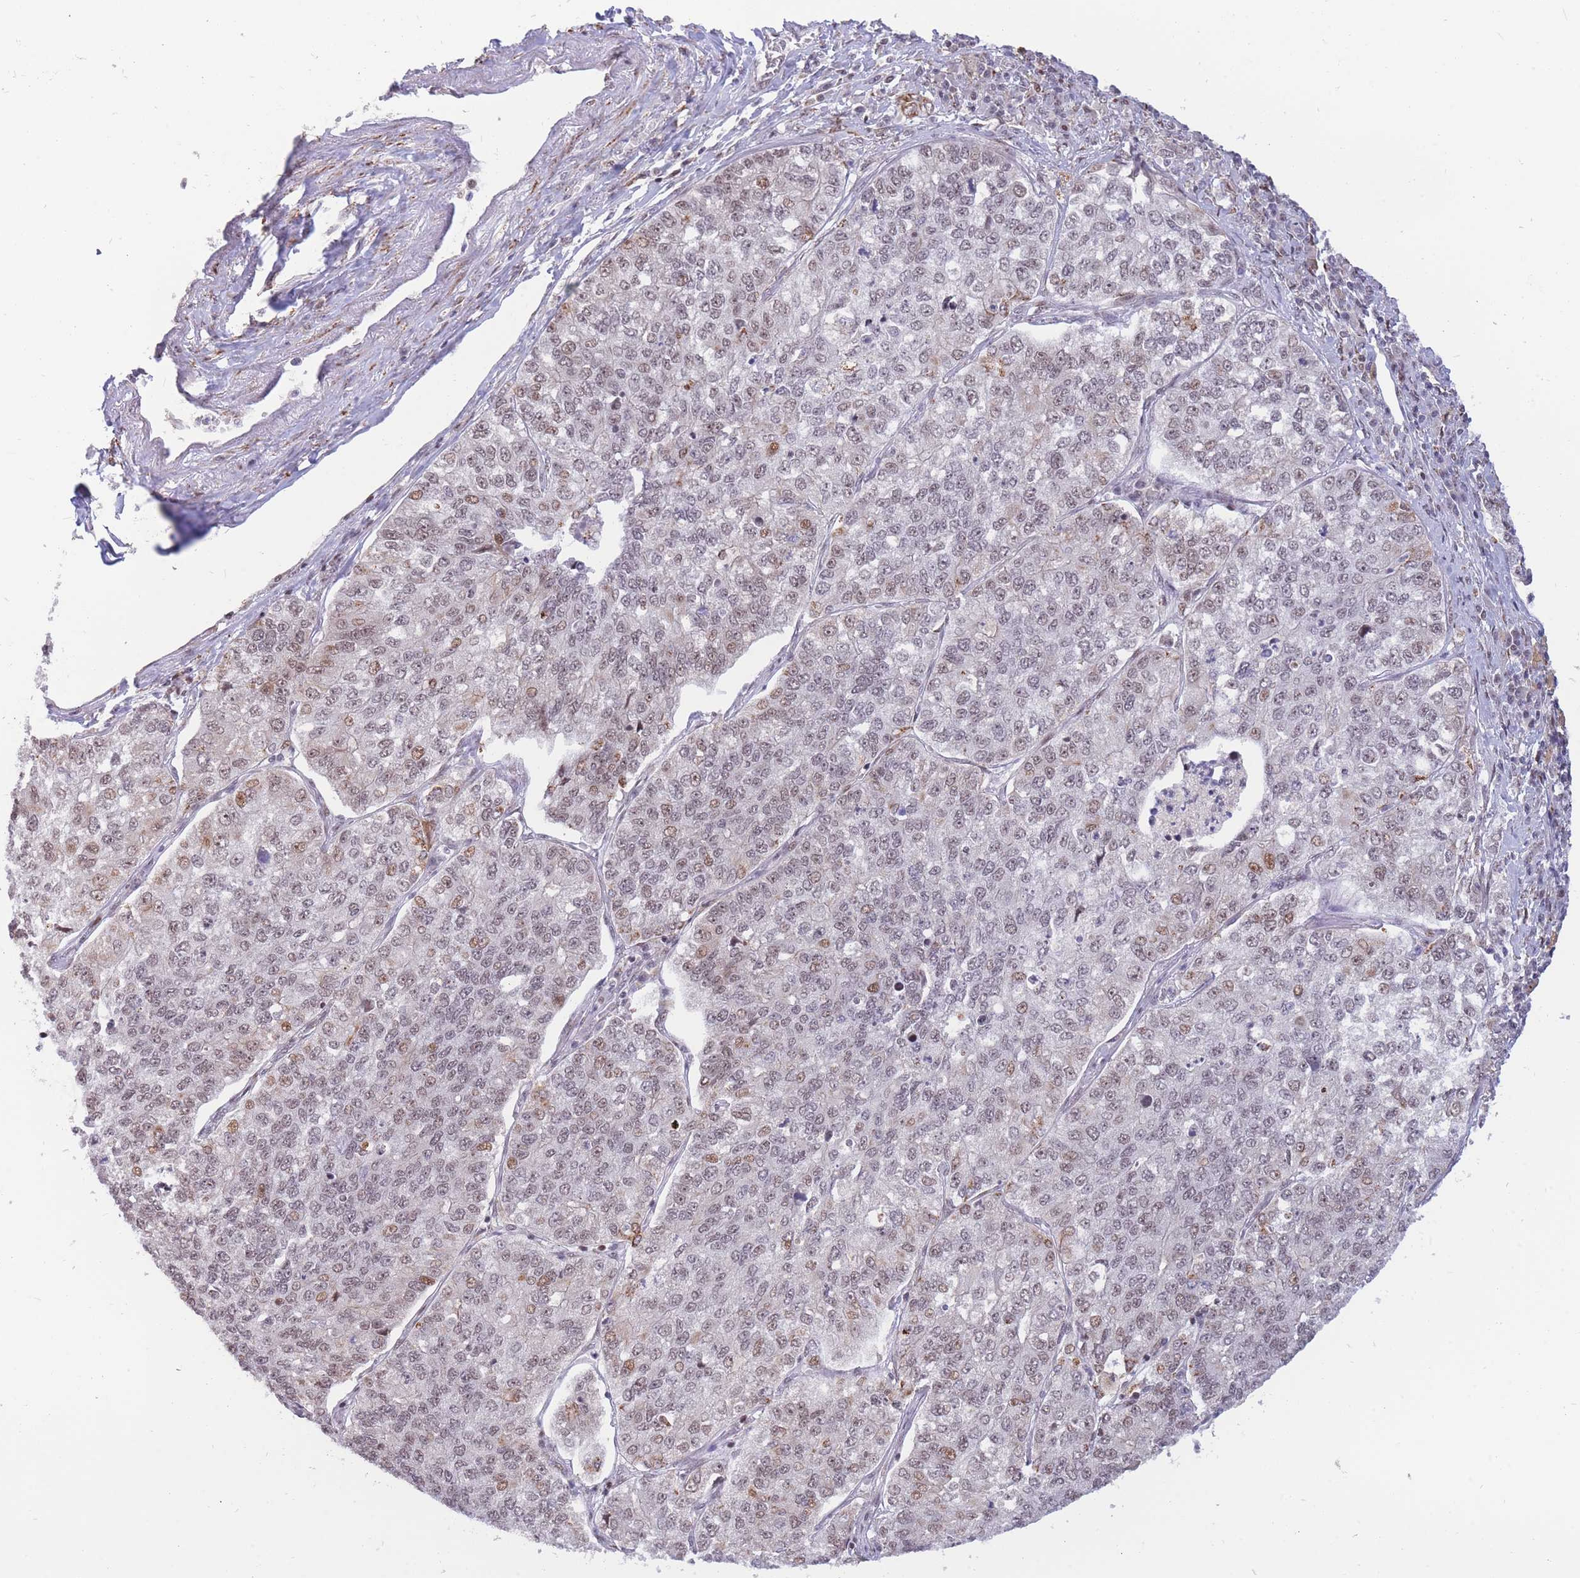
{"staining": {"intensity": "moderate", "quantity": "<25%", "location": "nuclear"}, "tissue": "lung cancer", "cell_type": "Tumor cells", "image_type": "cancer", "snomed": [{"axis": "morphology", "description": "Adenocarcinoma, NOS"}, {"axis": "topography", "description": "Lung"}], "caption": "This is an image of immunohistochemistry (IHC) staining of lung cancer, which shows moderate expression in the nuclear of tumor cells.", "gene": "TARBP2", "patient": {"sex": "male", "age": 49}}